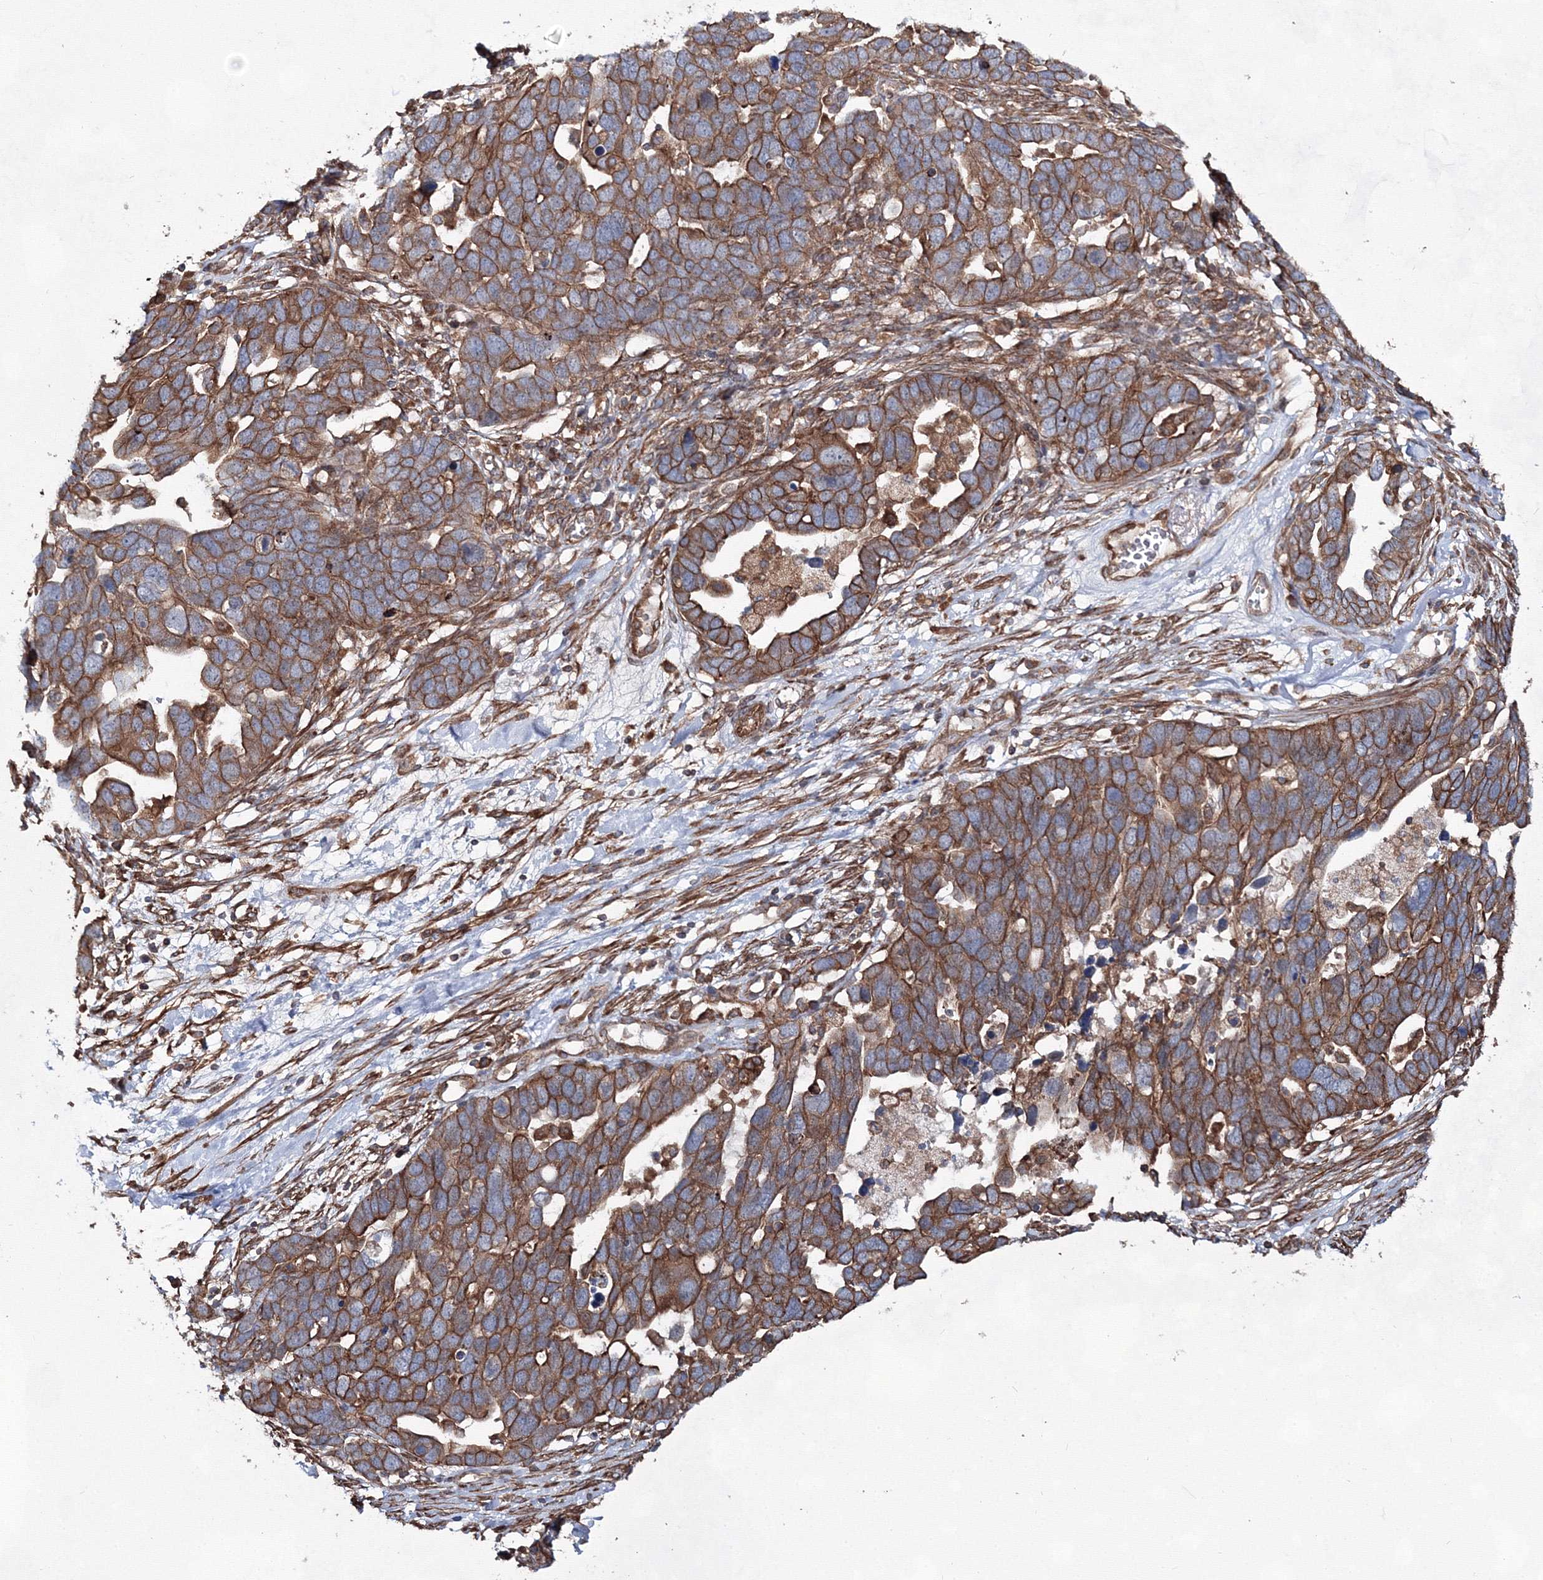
{"staining": {"intensity": "strong", "quantity": ">75%", "location": "cytoplasmic/membranous"}, "tissue": "ovarian cancer", "cell_type": "Tumor cells", "image_type": "cancer", "snomed": [{"axis": "morphology", "description": "Cystadenocarcinoma, serous, NOS"}, {"axis": "topography", "description": "Ovary"}], "caption": "Protein expression analysis of ovarian serous cystadenocarcinoma displays strong cytoplasmic/membranous expression in approximately >75% of tumor cells.", "gene": "EXOC6", "patient": {"sex": "female", "age": 54}}